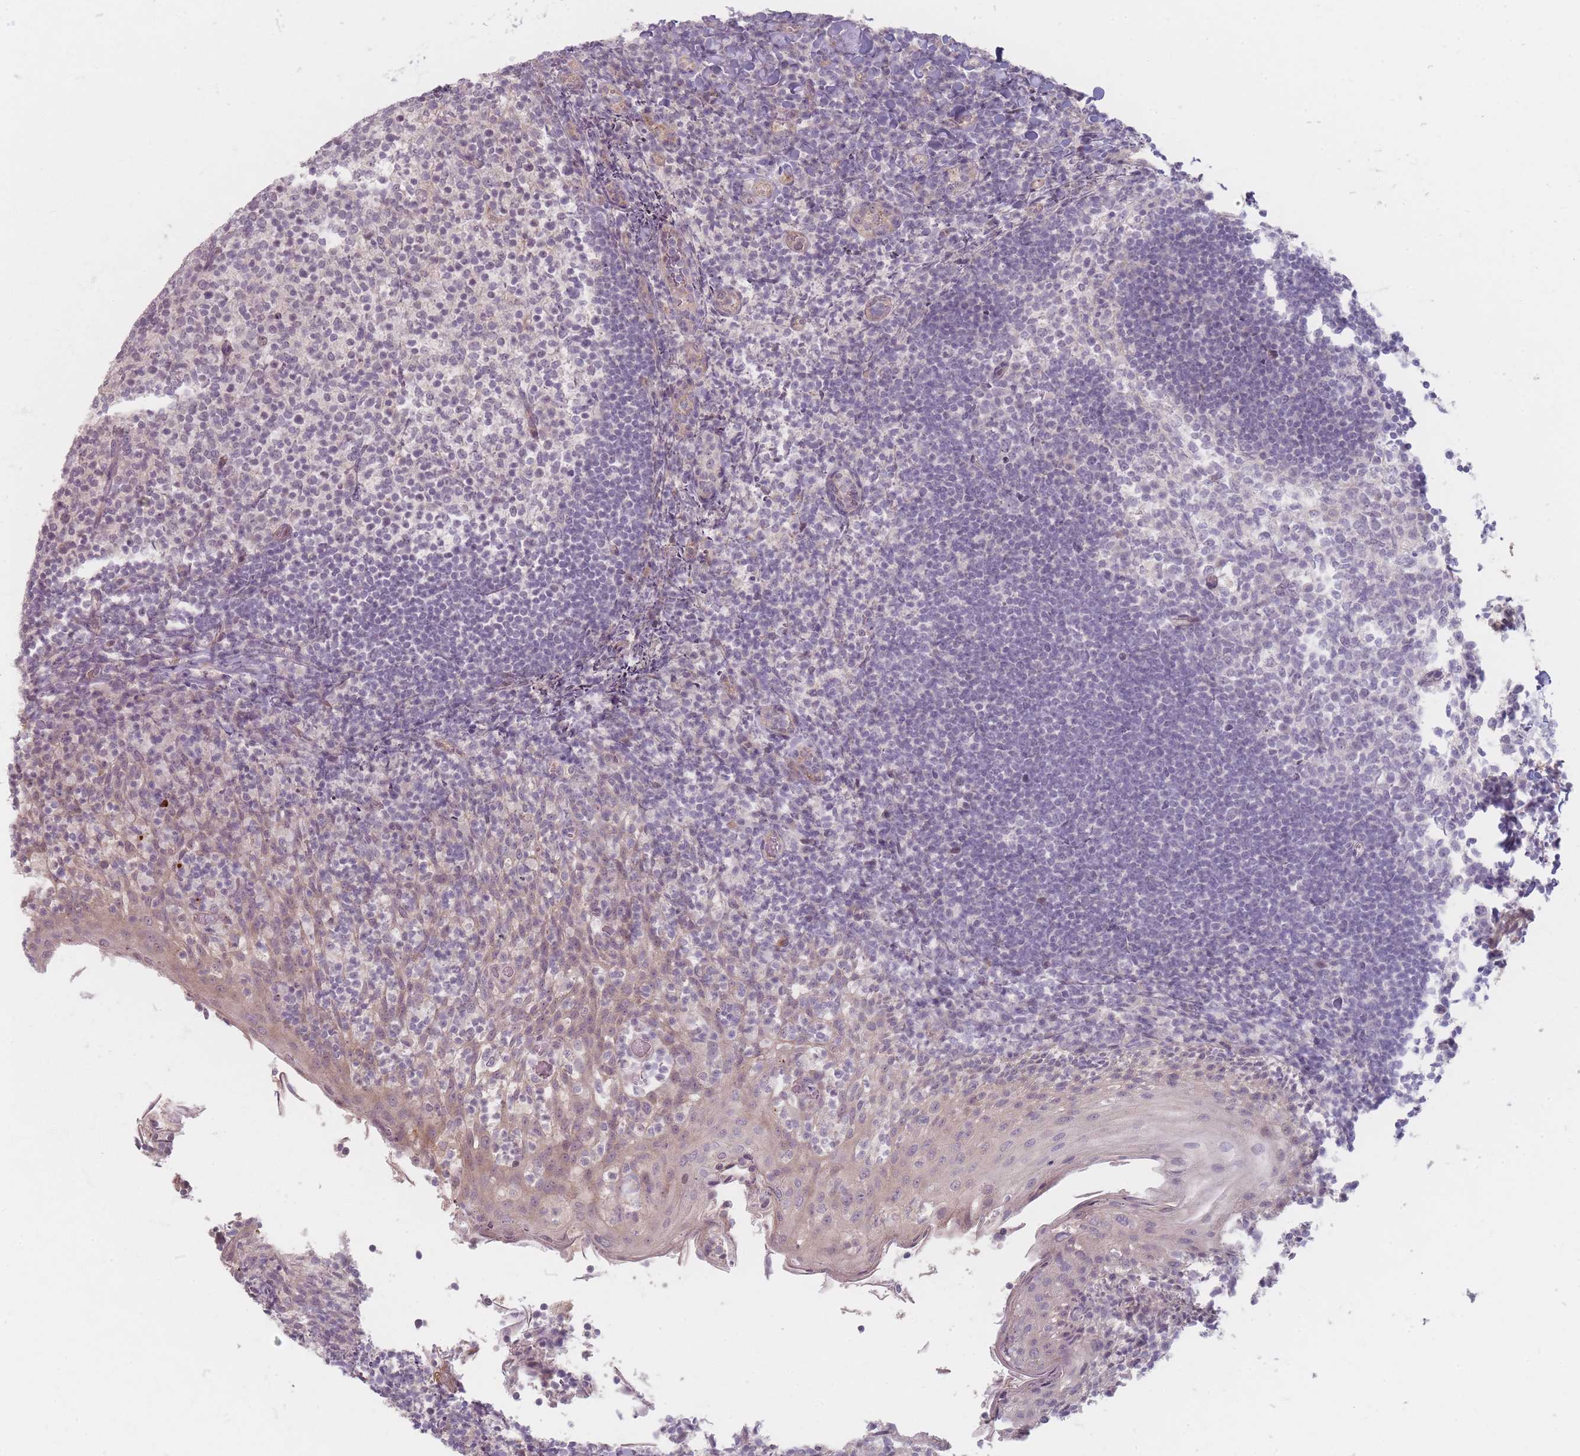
{"staining": {"intensity": "negative", "quantity": "none", "location": "none"}, "tissue": "tonsil", "cell_type": "Germinal center cells", "image_type": "normal", "snomed": [{"axis": "morphology", "description": "Normal tissue, NOS"}, {"axis": "topography", "description": "Tonsil"}], "caption": "Immunohistochemistry of normal tonsil exhibits no staining in germinal center cells.", "gene": "GABRA6", "patient": {"sex": "female", "age": 10}}